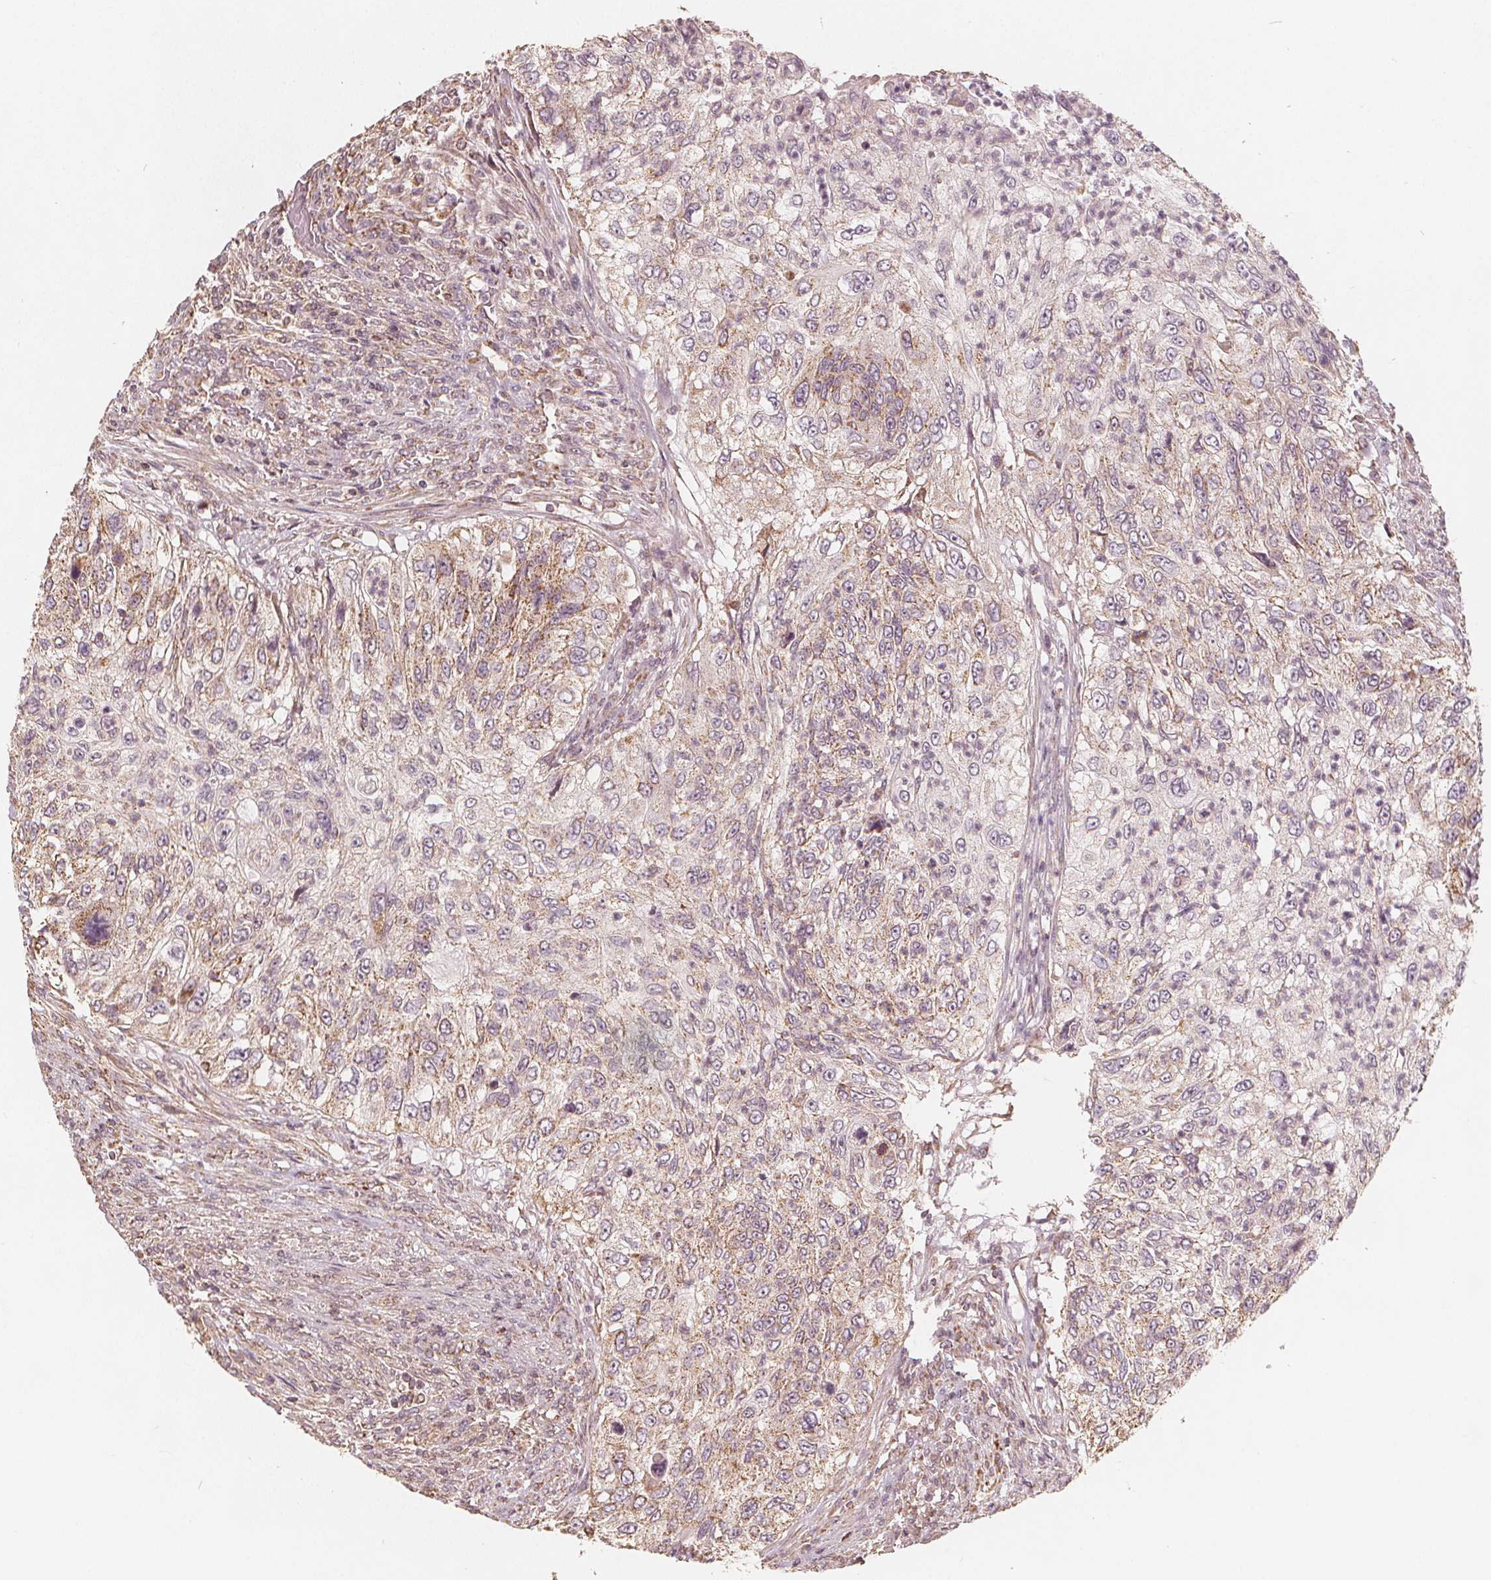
{"staining": {"intensity": "weak", "quantity": "25%-75%", "location": "cytoplasmic/membranous"}, "tissue": "urothelial cancer", "cell_type": "Tumor cells", "image_type": "cancer", "snomed": [{"axis": "morphology", "description": "Urothelial carcinoma, High grade"}, {"axis": "topography", "description": "Urinary bladder"}], "caption": "Immunohistochemistry (IHC) (DAB (3,3'-diaminobenzidine)) staining of human urothelial cancer reveals weak cytoplasmic/membranous protein positivity in about 25%-75% of tumor cells.", "gene": "PEX26", "patient": {"sex": "female", "age": 60}}